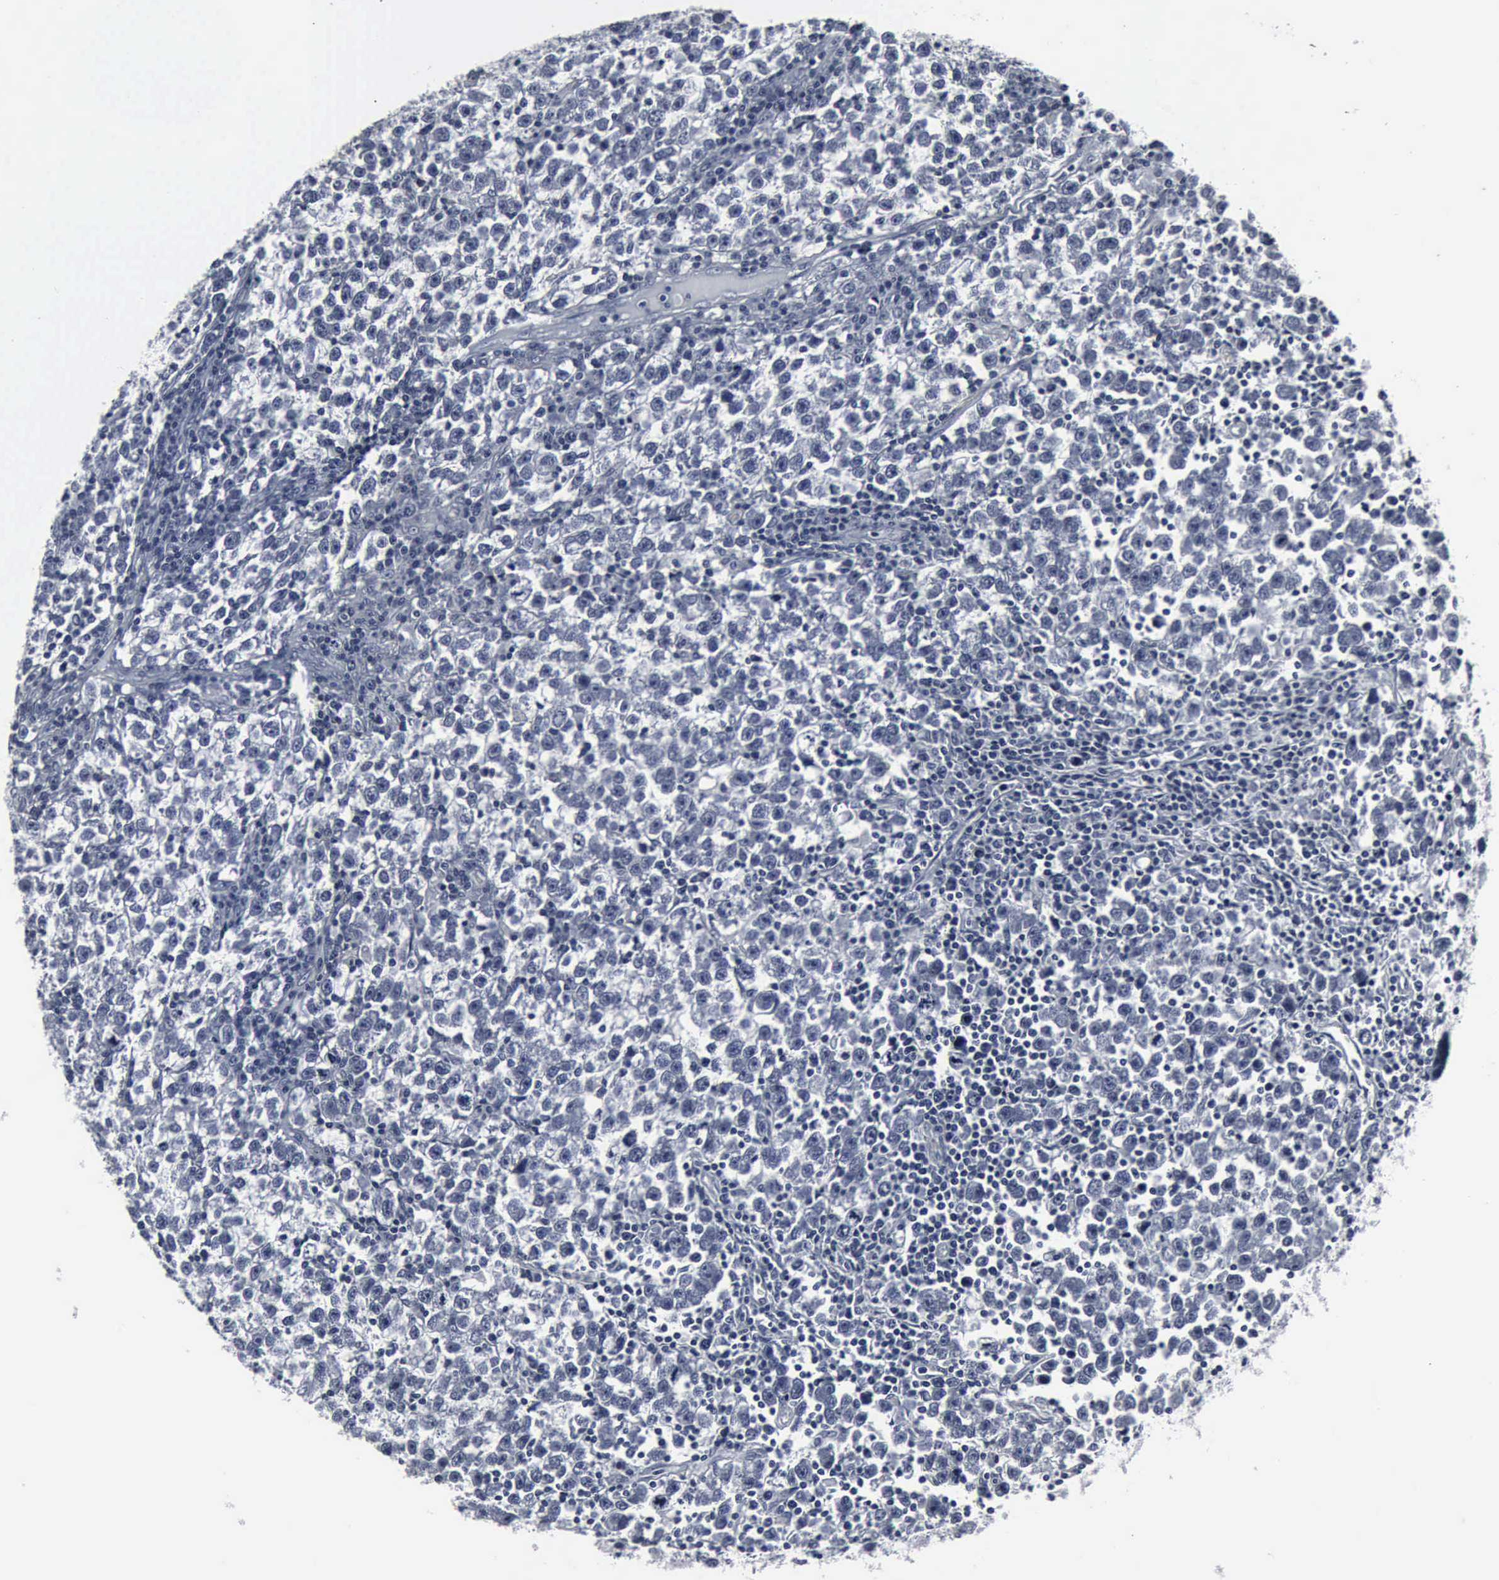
{"staining": {"intensity": "negative", "quantity": "none", "location": "none"}, "tissue": "testis cancer", "cell_type": "Tumor cells", "image_type": "cancer", "snomed": [{"axis": "morphology", "description": "Seminoma, NOS"}, {"axis": "topography", "description": "Testis"}], "caption": "Tumor cells show no significant positivity in testis seminoma.", "gene": "SNAP25", "patient": {"sex": "male", "age": 43}}